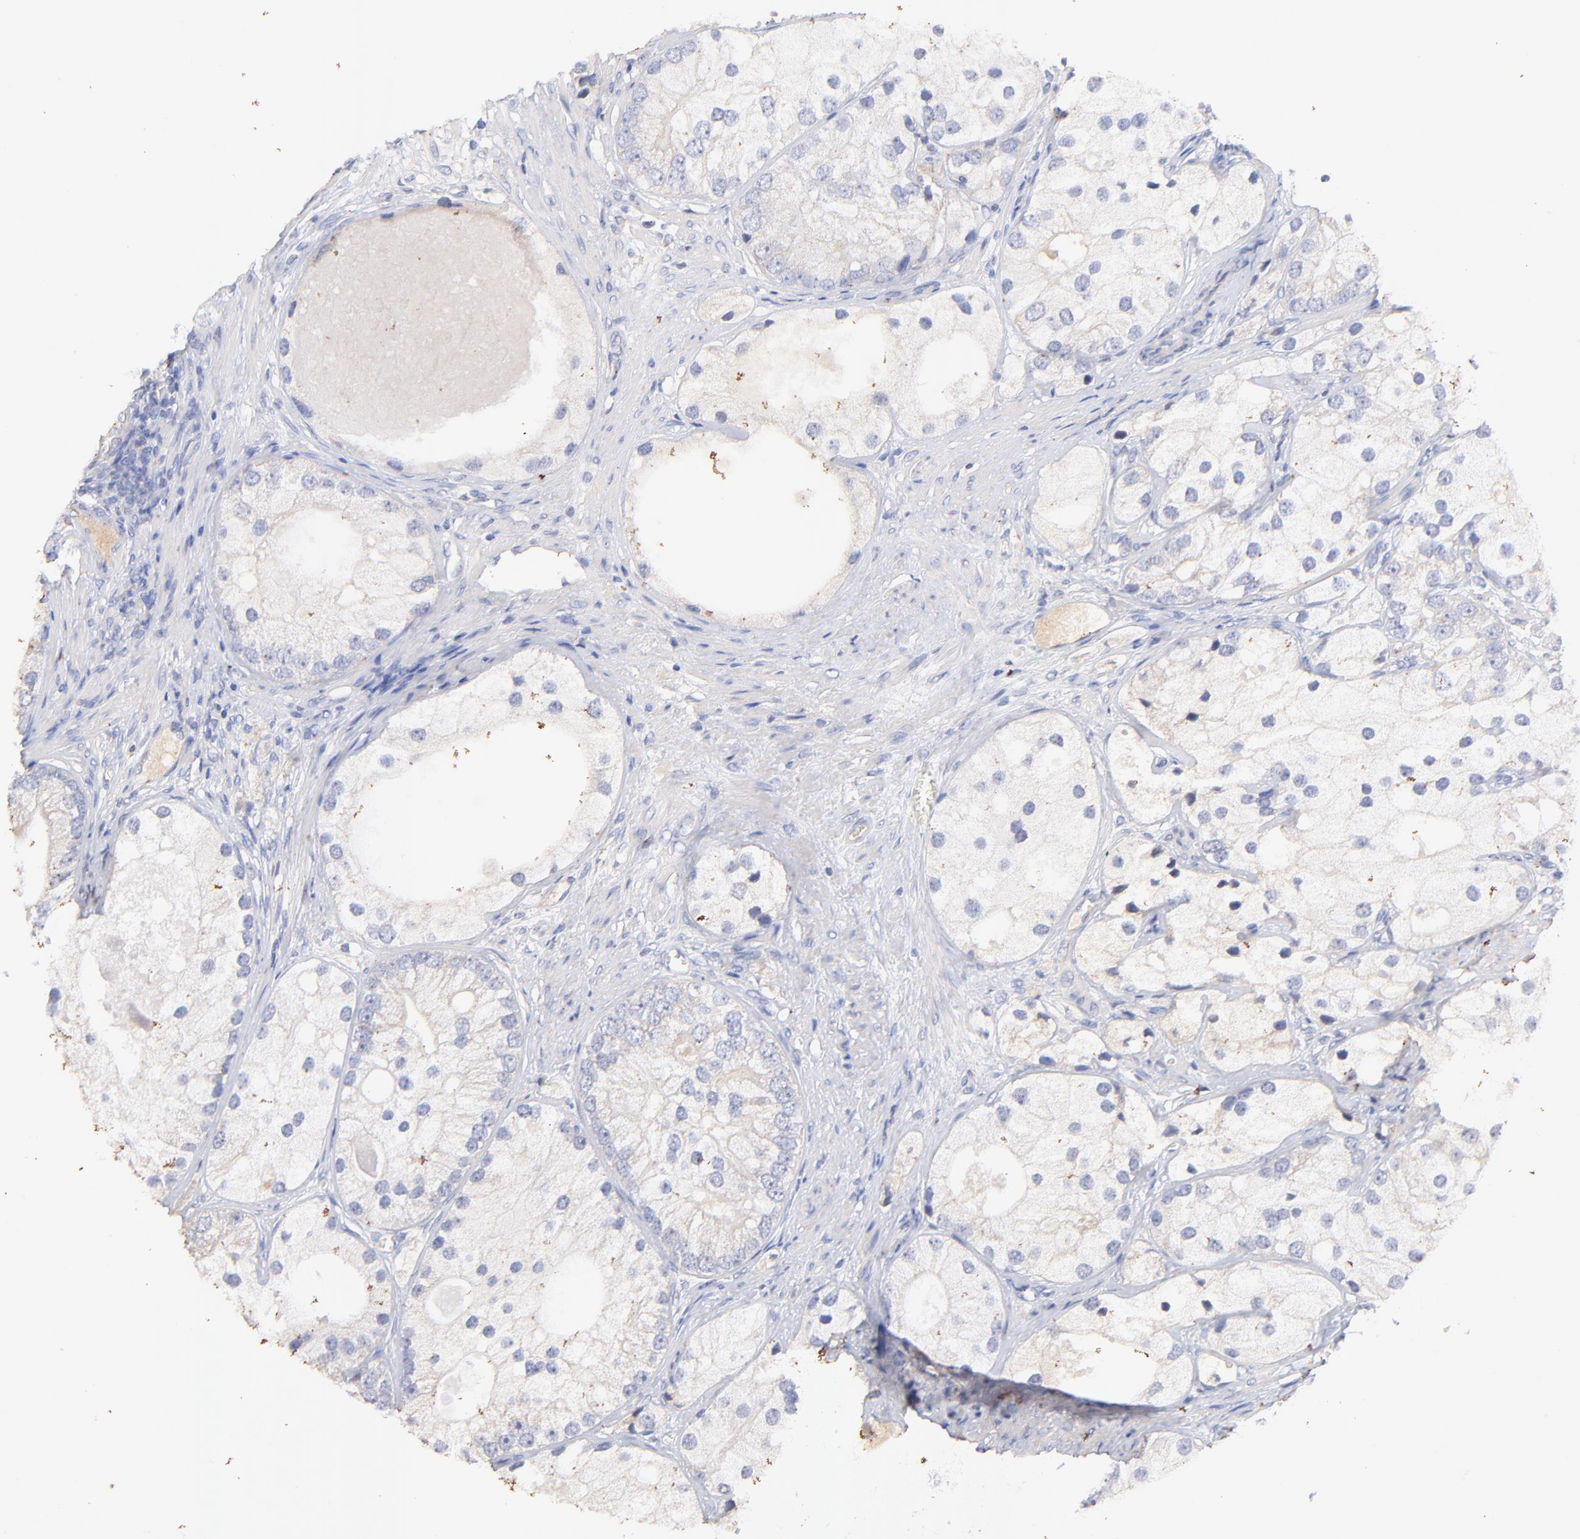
{"staining": {"intensity": "negative", "quantity": "none", "location": "none"}, "tissue": "prostate cancer", "cell_type": "Tumor cells", "image_type": "cancer", "snomed": [{"axis": "morphology", "description": "Adenocarcinoma, Low grade"}, {"axis": "topography", "description": "Prostate"}], "caption": "Prostate low-grade adenocarcinoma stained for a protein using IHC reveals no staining tumor cells.", "gene": "IGLV7-43", "patient": {"sex": "male", "age": 69}}